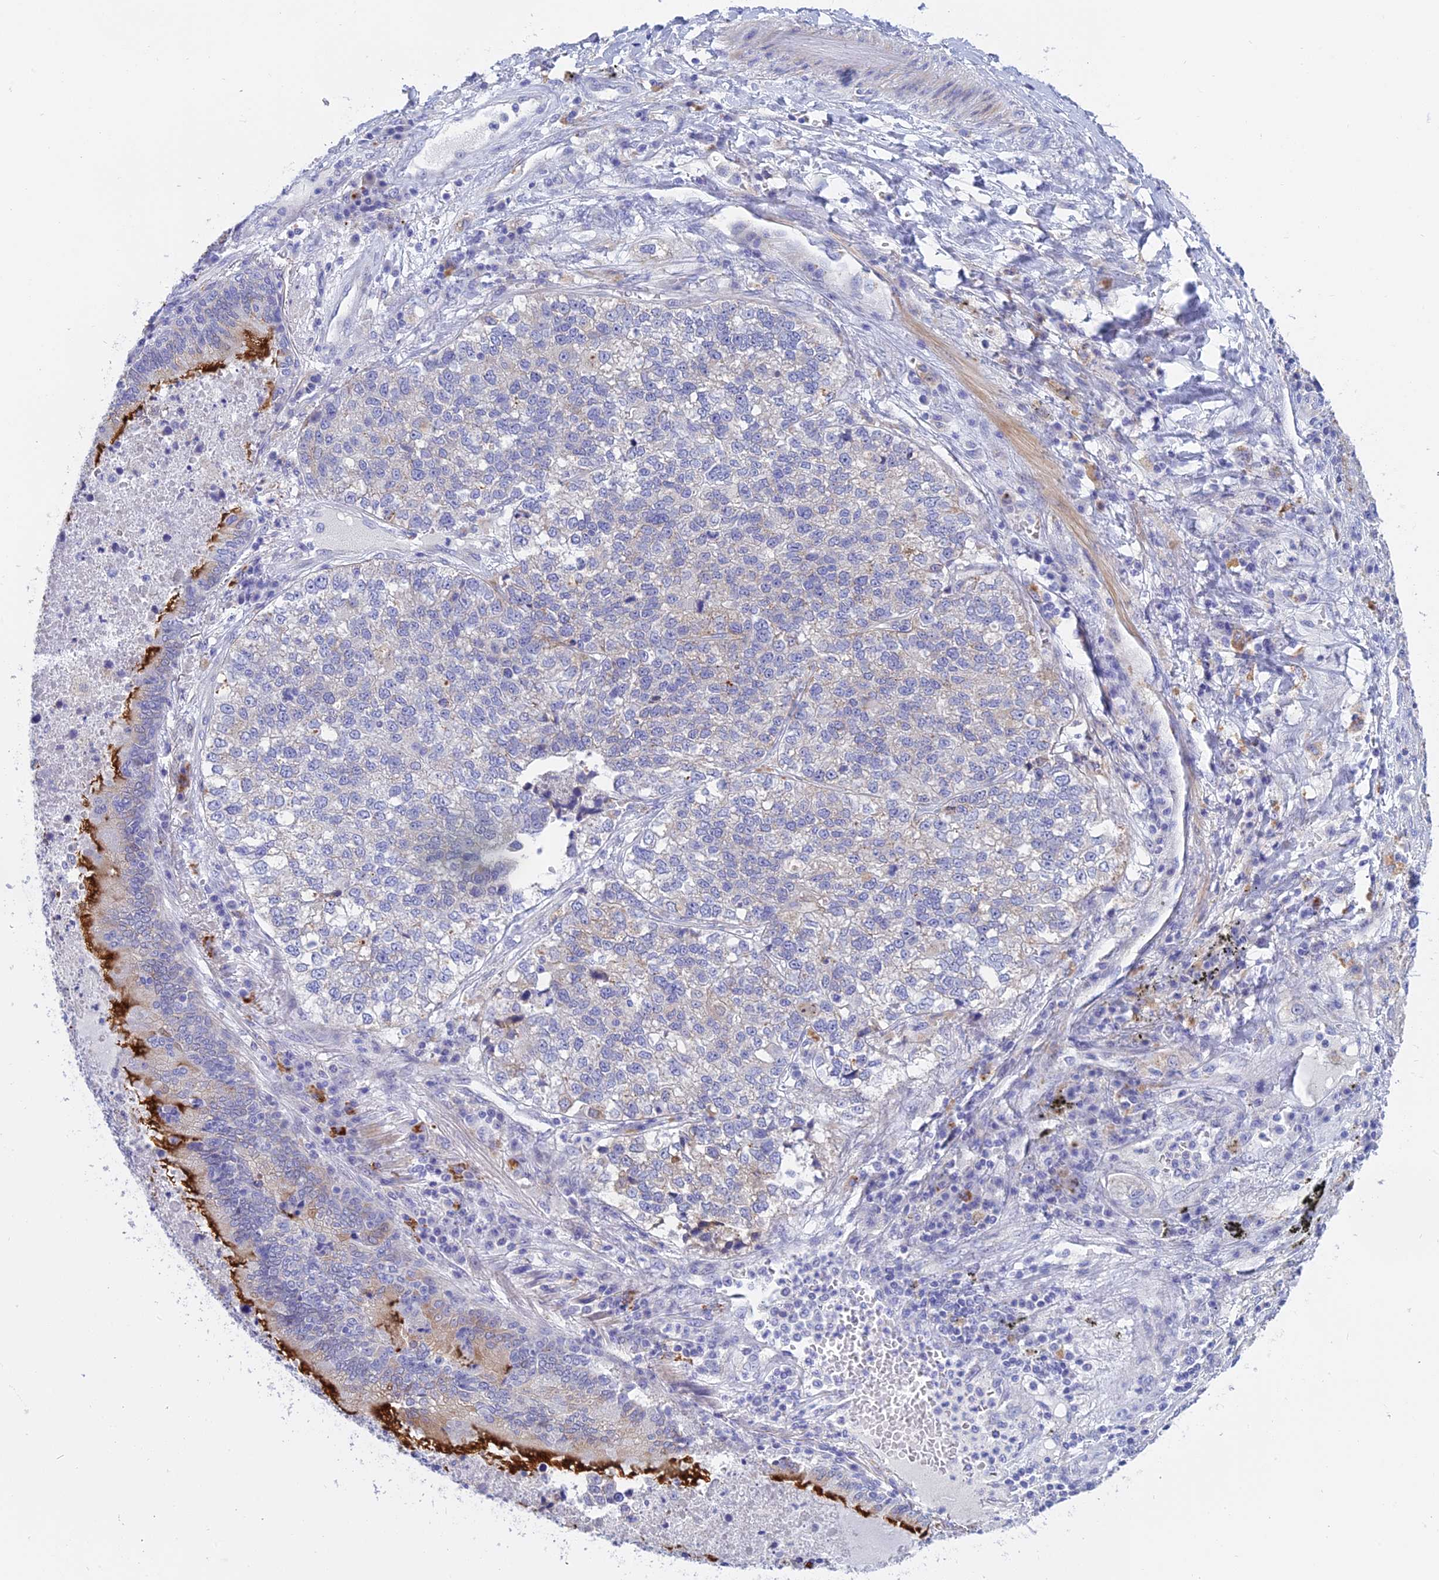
{"staining": {"intensity": "negative", "quantity": "none", "location": "none"}, "tissue": "lung cancer", "cell_type": "Tumor cells", "image_type": "cancer", "snomed": [{"axis": "morphology", "description": "Adenocarcinoma, NOS"}, {"axis": "topography", "description": "Lung"}], "caption": "The image demonstrates no significant expression in tumor cells of lung adenocarcinoma.", "gene": "GLB1L", "patient": {"sex": "male", "age": 49}}